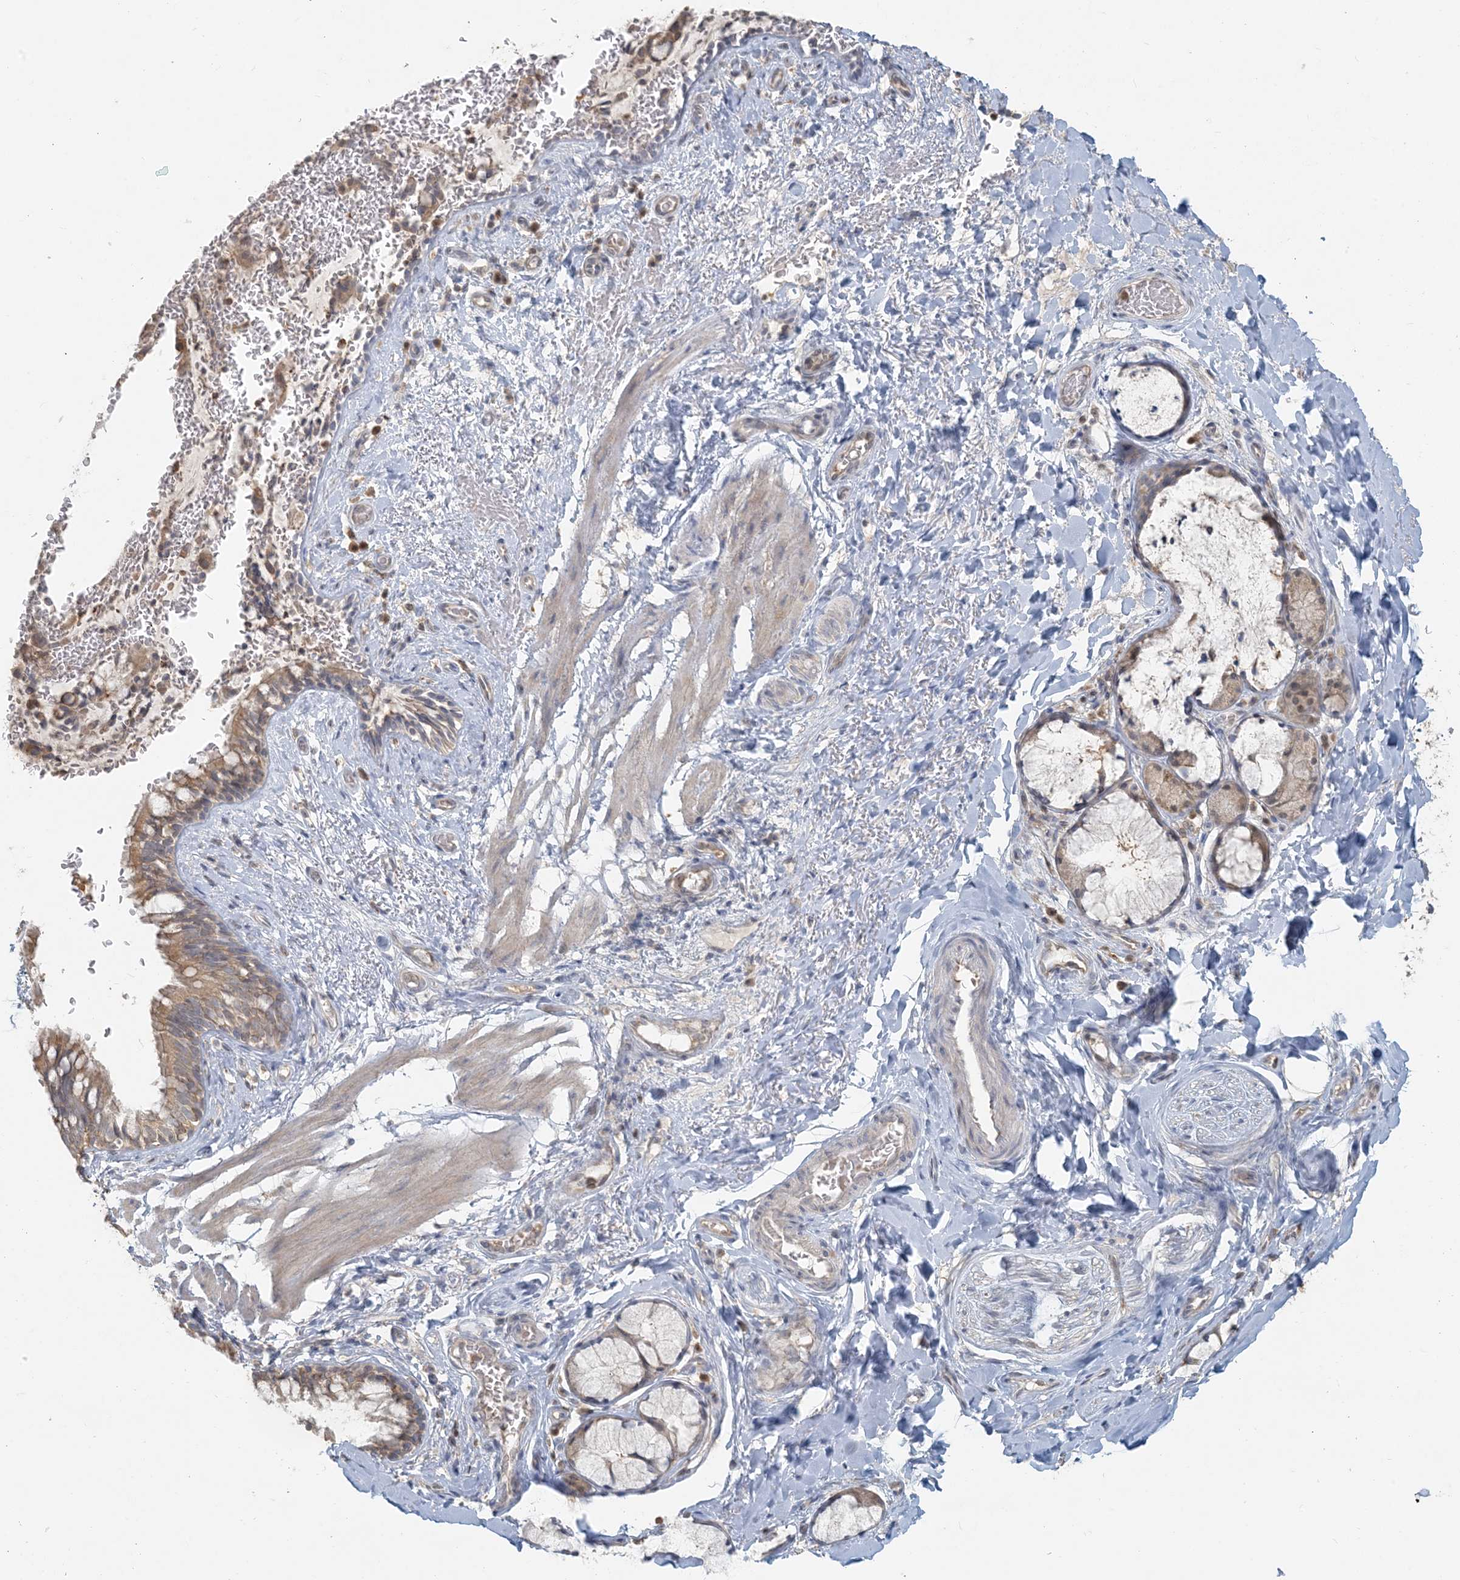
{"staining": {"intensity": "moderate", "quantity": ">75%", "location": "cytoplasmic/membranous"}, "tissue": "bronchus", "cell_type": "Respiratory epithelial cells", "image_type": "normal", "snomed": [{"axis": "morphology", "description": "Normal tissue, NOS"}, {"axis": "topography", "description": "Cartilage tissue"}, {"axis": "topography", "description": "Bronchus"}], "caption": "Immunohistochemistry (IHC) (DAB) staining of normal human bronchus reveals moderate cytoplasmic/membranous protein positivity in approximately >75% of respiratory epithelial cells.", "gene": "HACL1", "patient": {"sex": "female", "age": 36}}